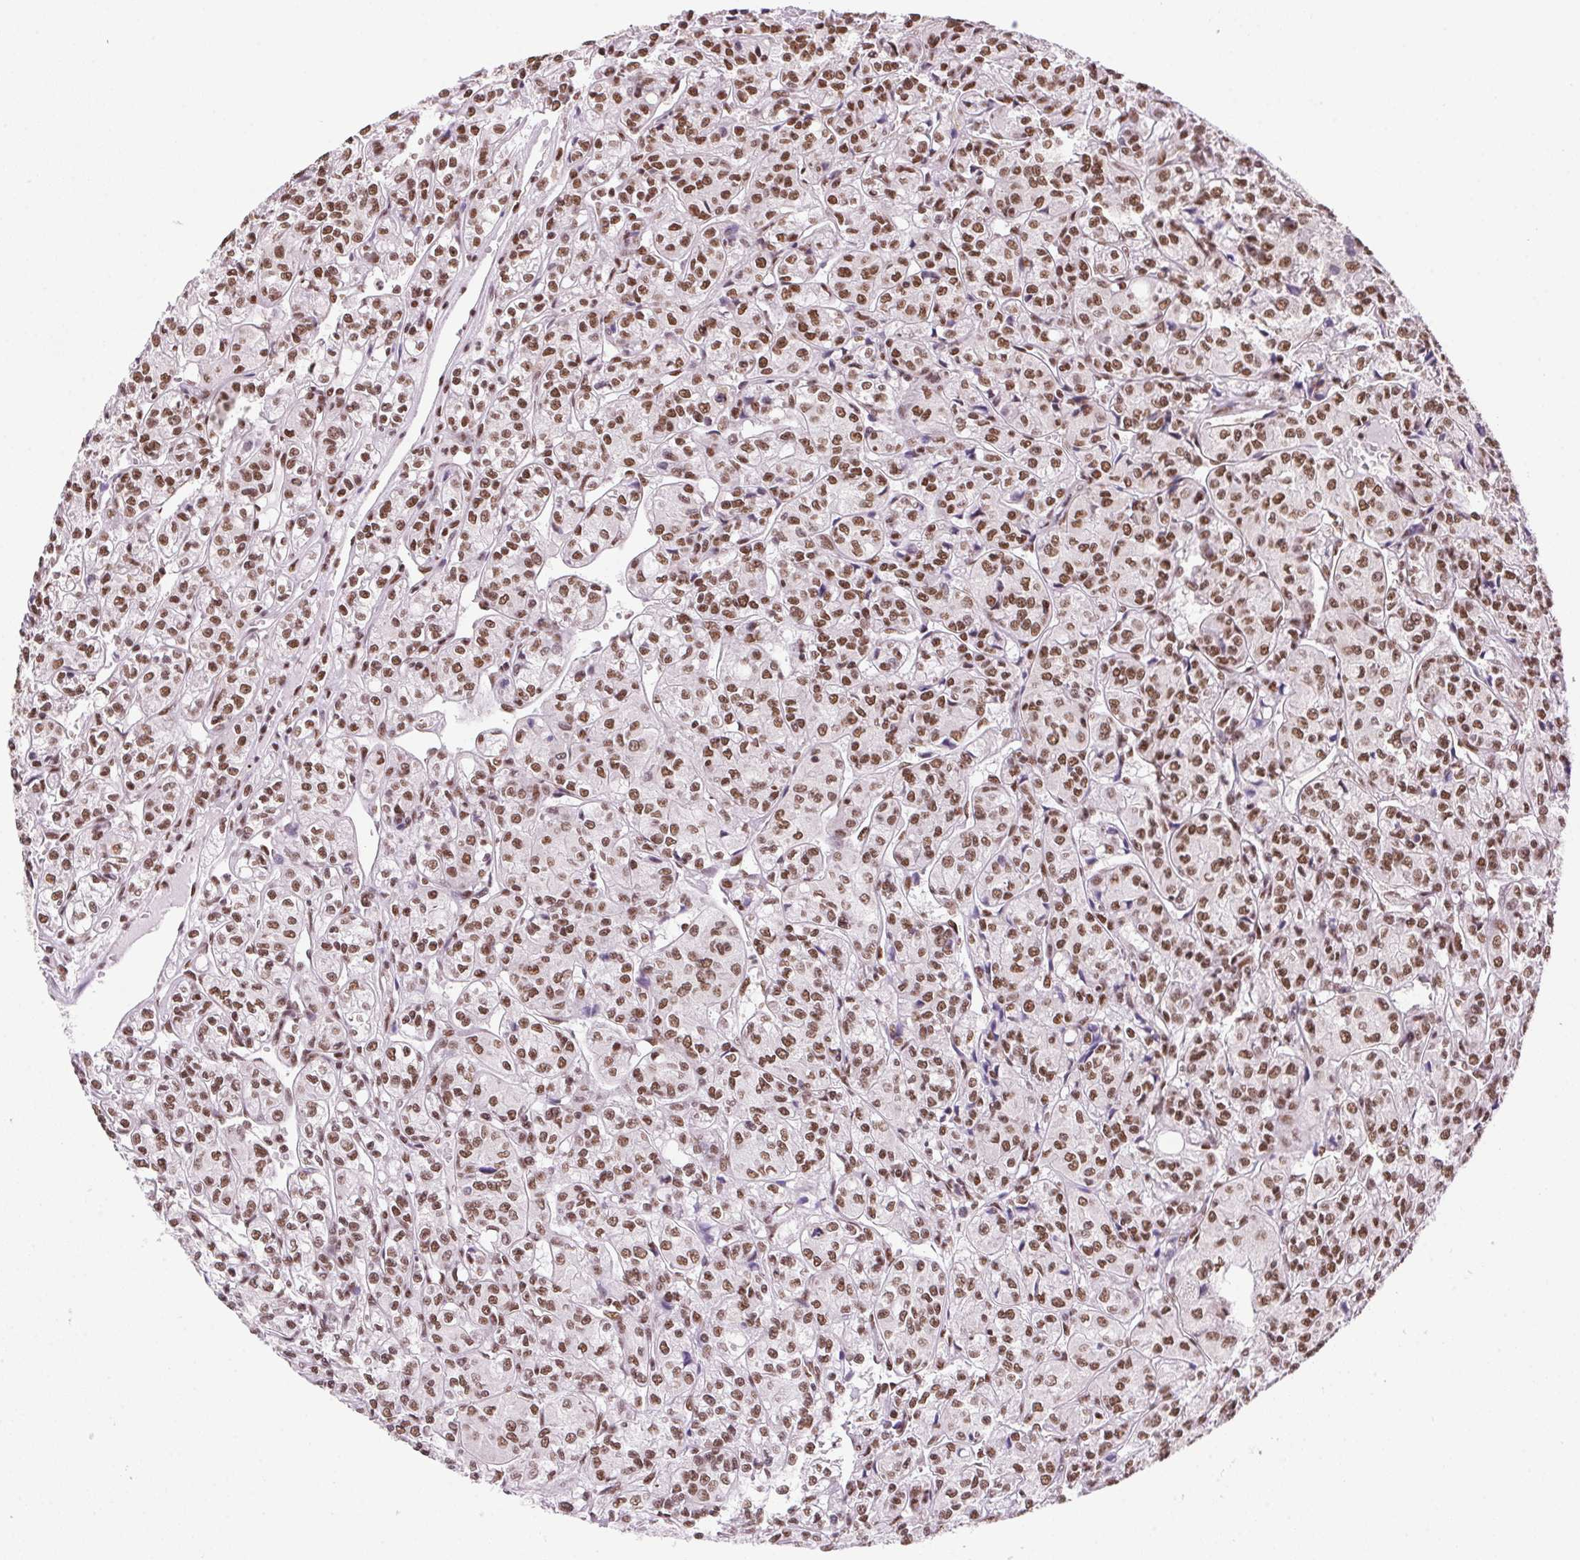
{"staining": {"intensity": "moderate", "quantity": ">75%", "location": "nuclear"}, "tissue": "renal cancer", "cell_type": "Tumor cells", "image_type": "cancer", "snomed": [{"axis": "morphology", "description": "Adenocarcinoma, NOS"}, {"axis": "topography", "description": "Kidney"}], "caption": "Immunohistochemistry image of neoplastic tissue: human renal cancer (adenocarcinoma) stained using immunohistochemistry (IHC) exhibits medium levels of moderate protein expression localized specifically in the nuclear of tumor cells, appearing as a nuclear brown color.", "gene": "ZNF207", "patient": {"sex": "male", "age": 36}}